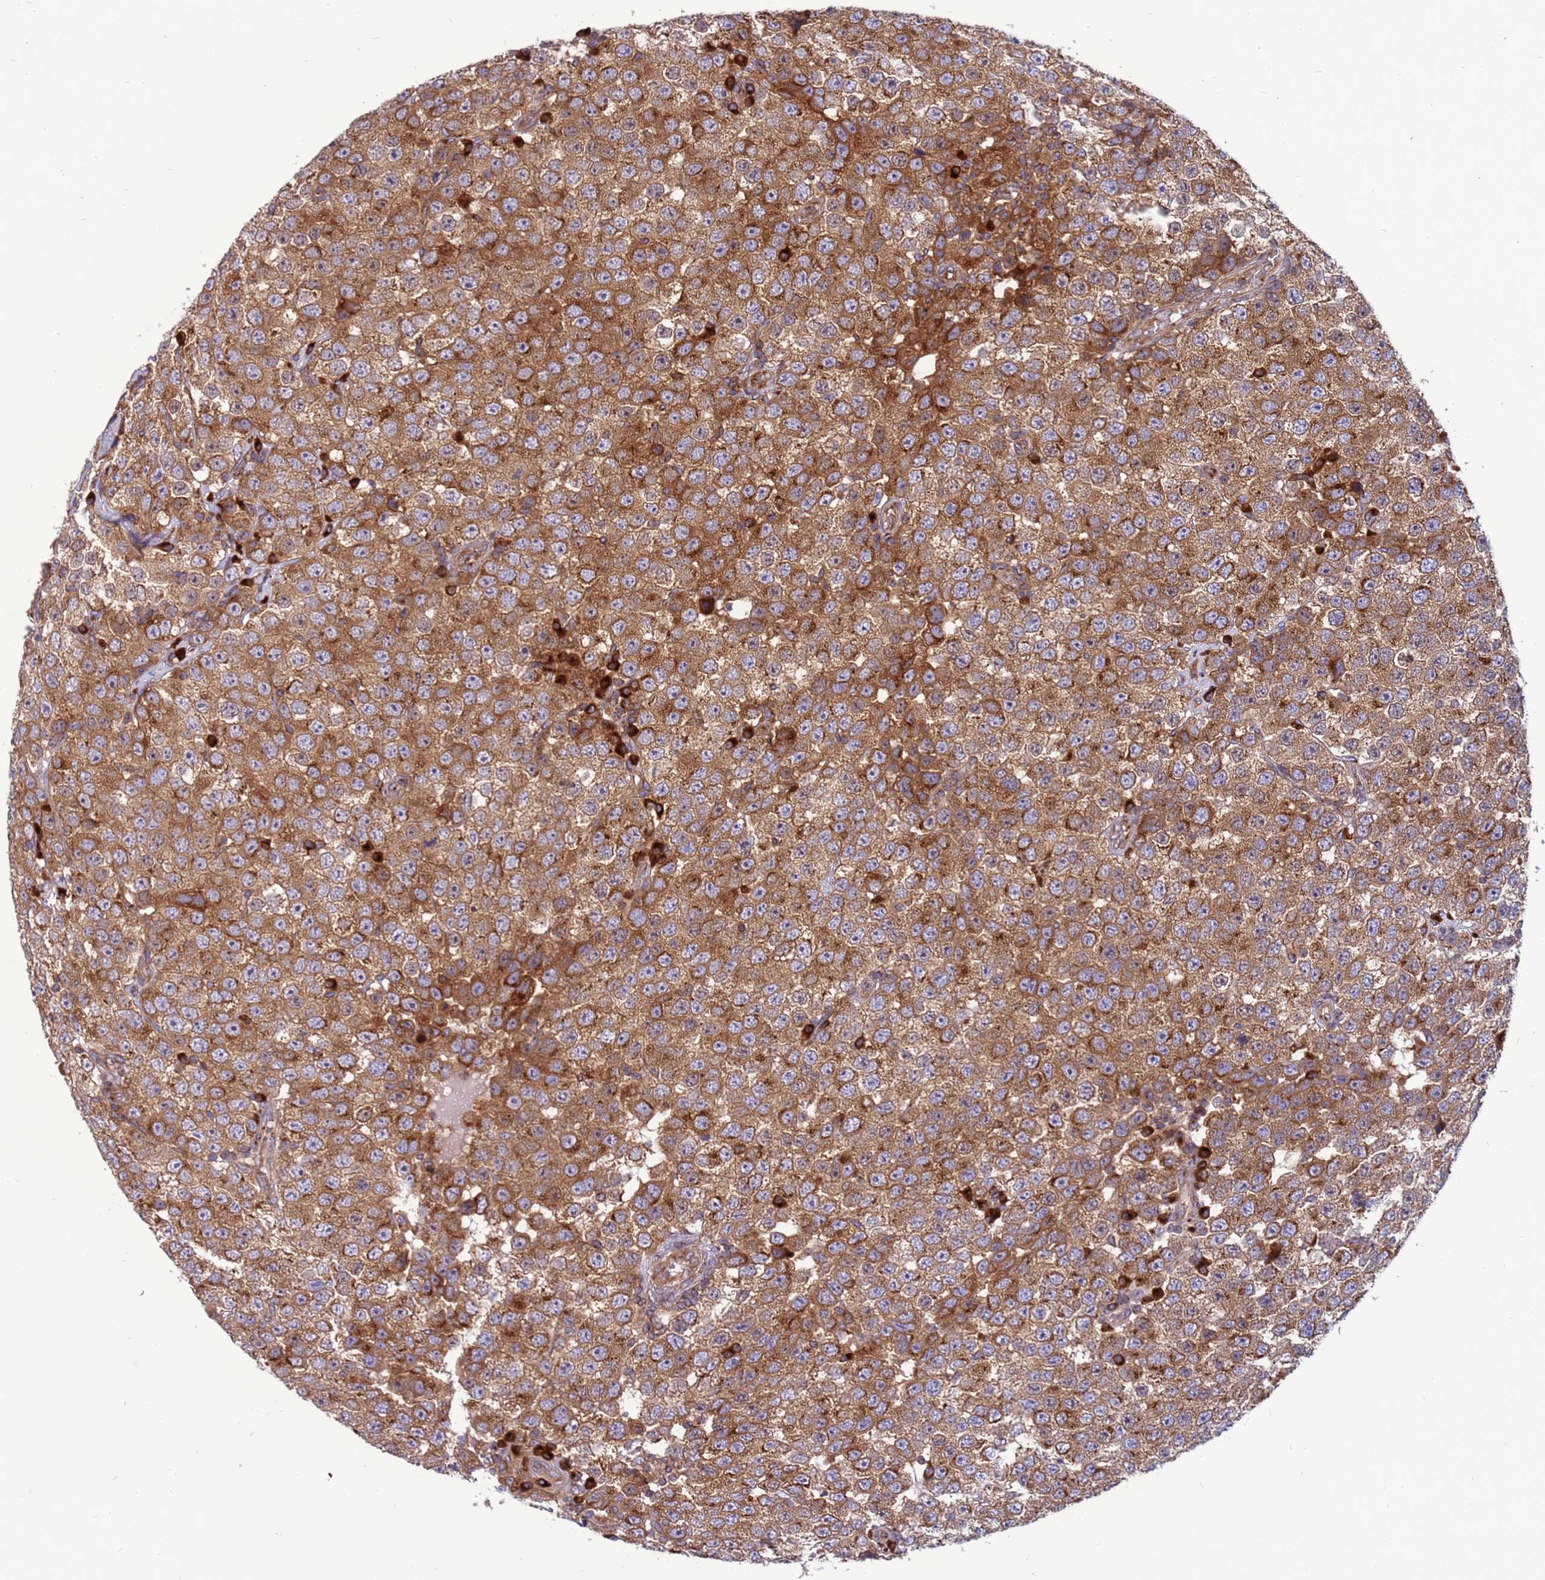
{"staining": {"intensity": "moderate", "quantity": ">75%", "location": "cytoplasmic/membranous"}, "tissue": "testis cancer", "cell_type": "Tumor cells", "image_type": "cancer", "snomed": [{"axis": "morphology", "description": "Seminoma, NOS"}, {"axis": "topography", "description": "Testis"}], "caption": "A micrograph of testis seminoma stained for a protein exhibits moderate cytoplasmic/membranous brown staining in tumor cells. The protein is shown in brown color, while the nuclei are stained blue.", "gene": "ZC3HAV1", "patient": {"sex": "male", "age": 28}}